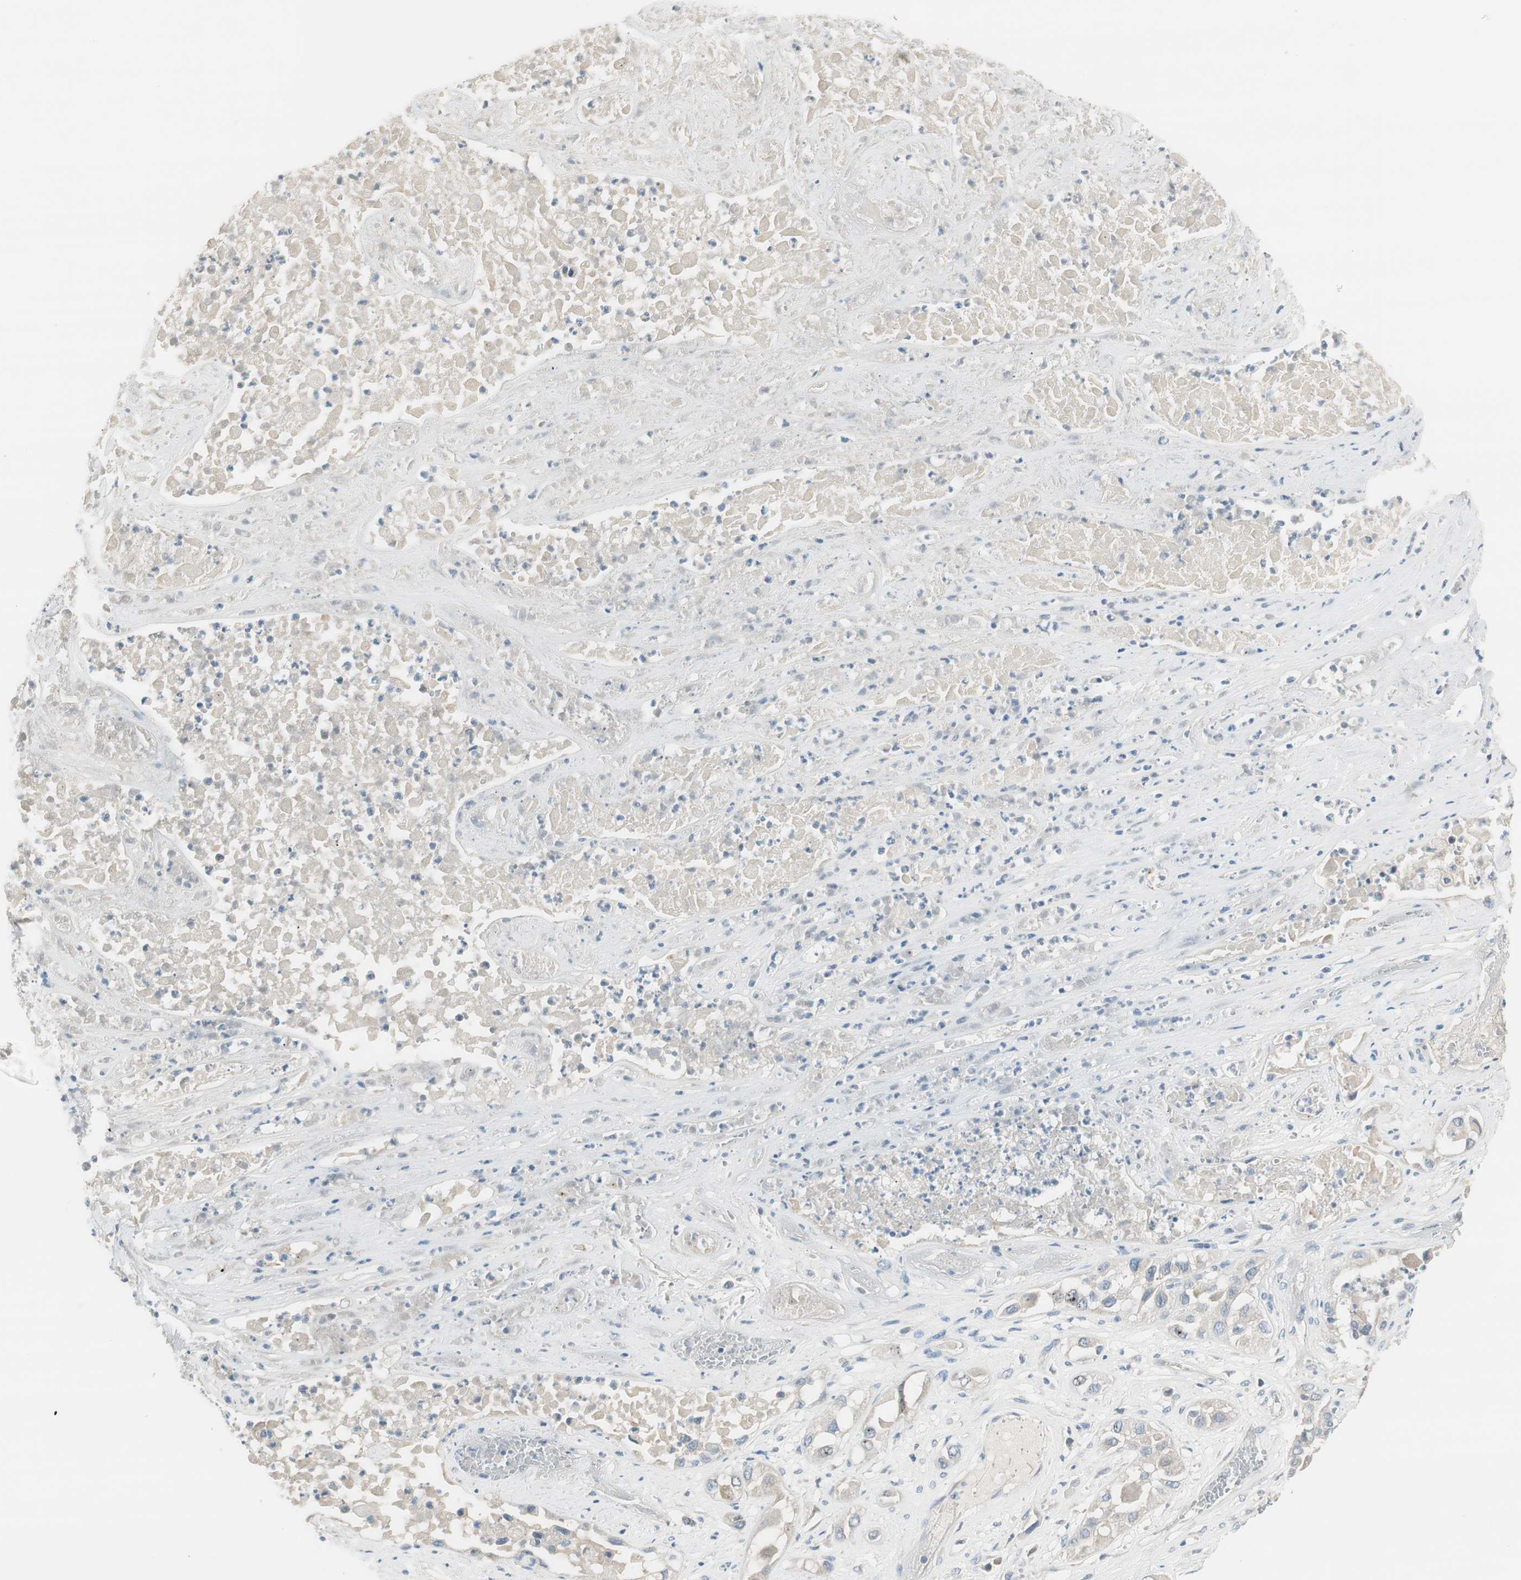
{"staining": {"intensity": "negative", "quantity": "none", "location": "none"}, "tissue": "lung cancer", "cell_type": "Tumor cells", "image_type": "cancer", "snomed": [{"axis": "morphology", "description": "Squamous cell carcinoma, NOS"}, {"axis": "topography", "description": "Lung"}], "caption": "Protein analysis of lung cancer (squamous cell carcinoma) shows no significant staining in tumor cells.", "gene": "TACR3", "patient": {"sex": "male", "age": 71}}